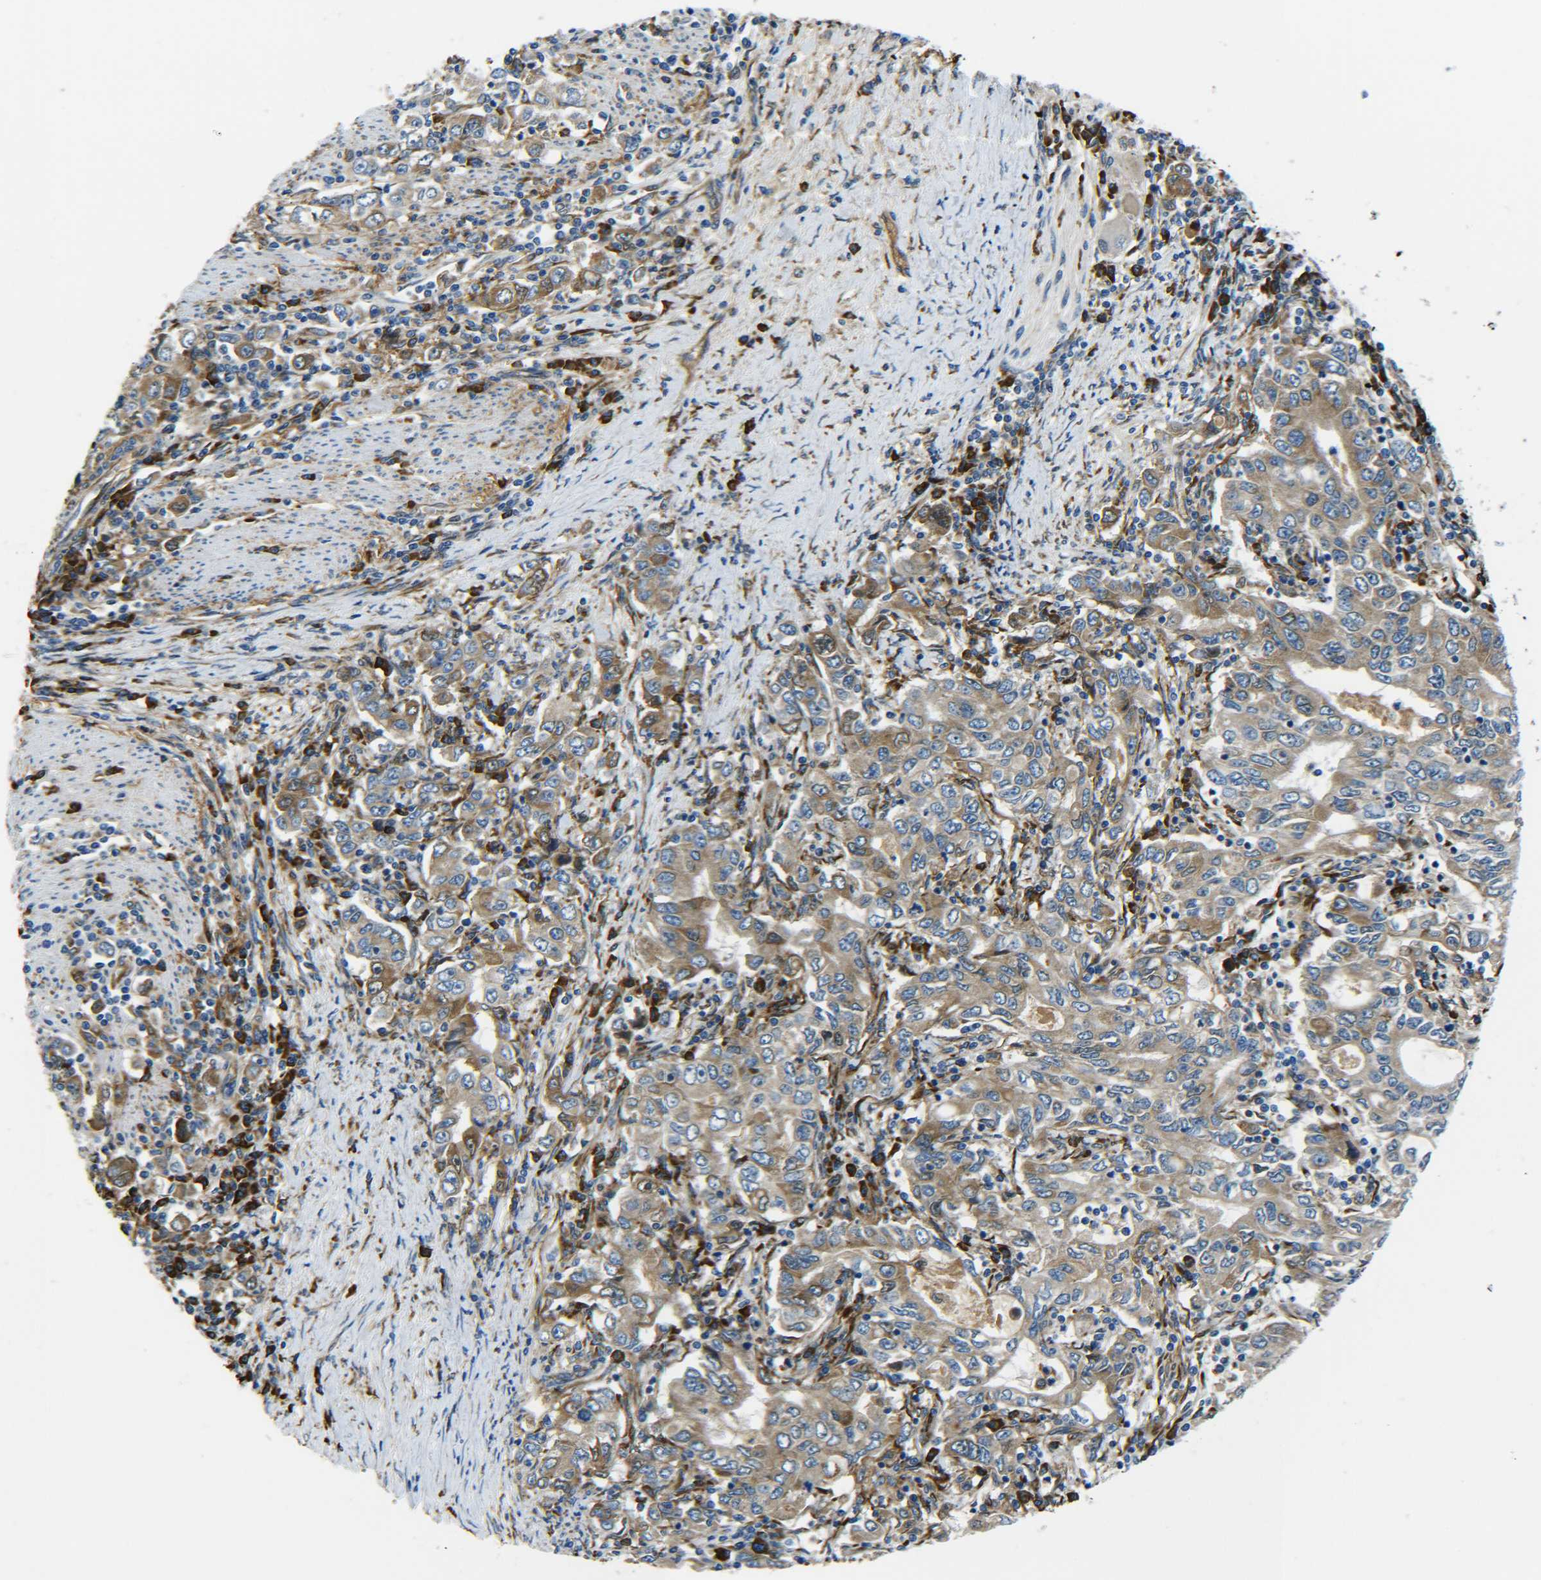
{"staining": {"intensity": "moderate", "quantity": ">75%", "location": "cytoplasmic/membranous"}, "tissue": "stomach cancer", "cell_type": "Tumor cells", "image_type": "cancer", "snomed": [{"axis": "morphology", "description": "Adenocarcinoma, NOS"}, {"axis": "topography", "description": "Stomach, lower"}], "caption": "Immunohistochemical staining of human stomach cancer reveals medium levels of moderate cytoplasmic/membranous expression in about >75% of tumor cells.", "gene": "PREB", "patient": {"sex": "female", "age": 72}}